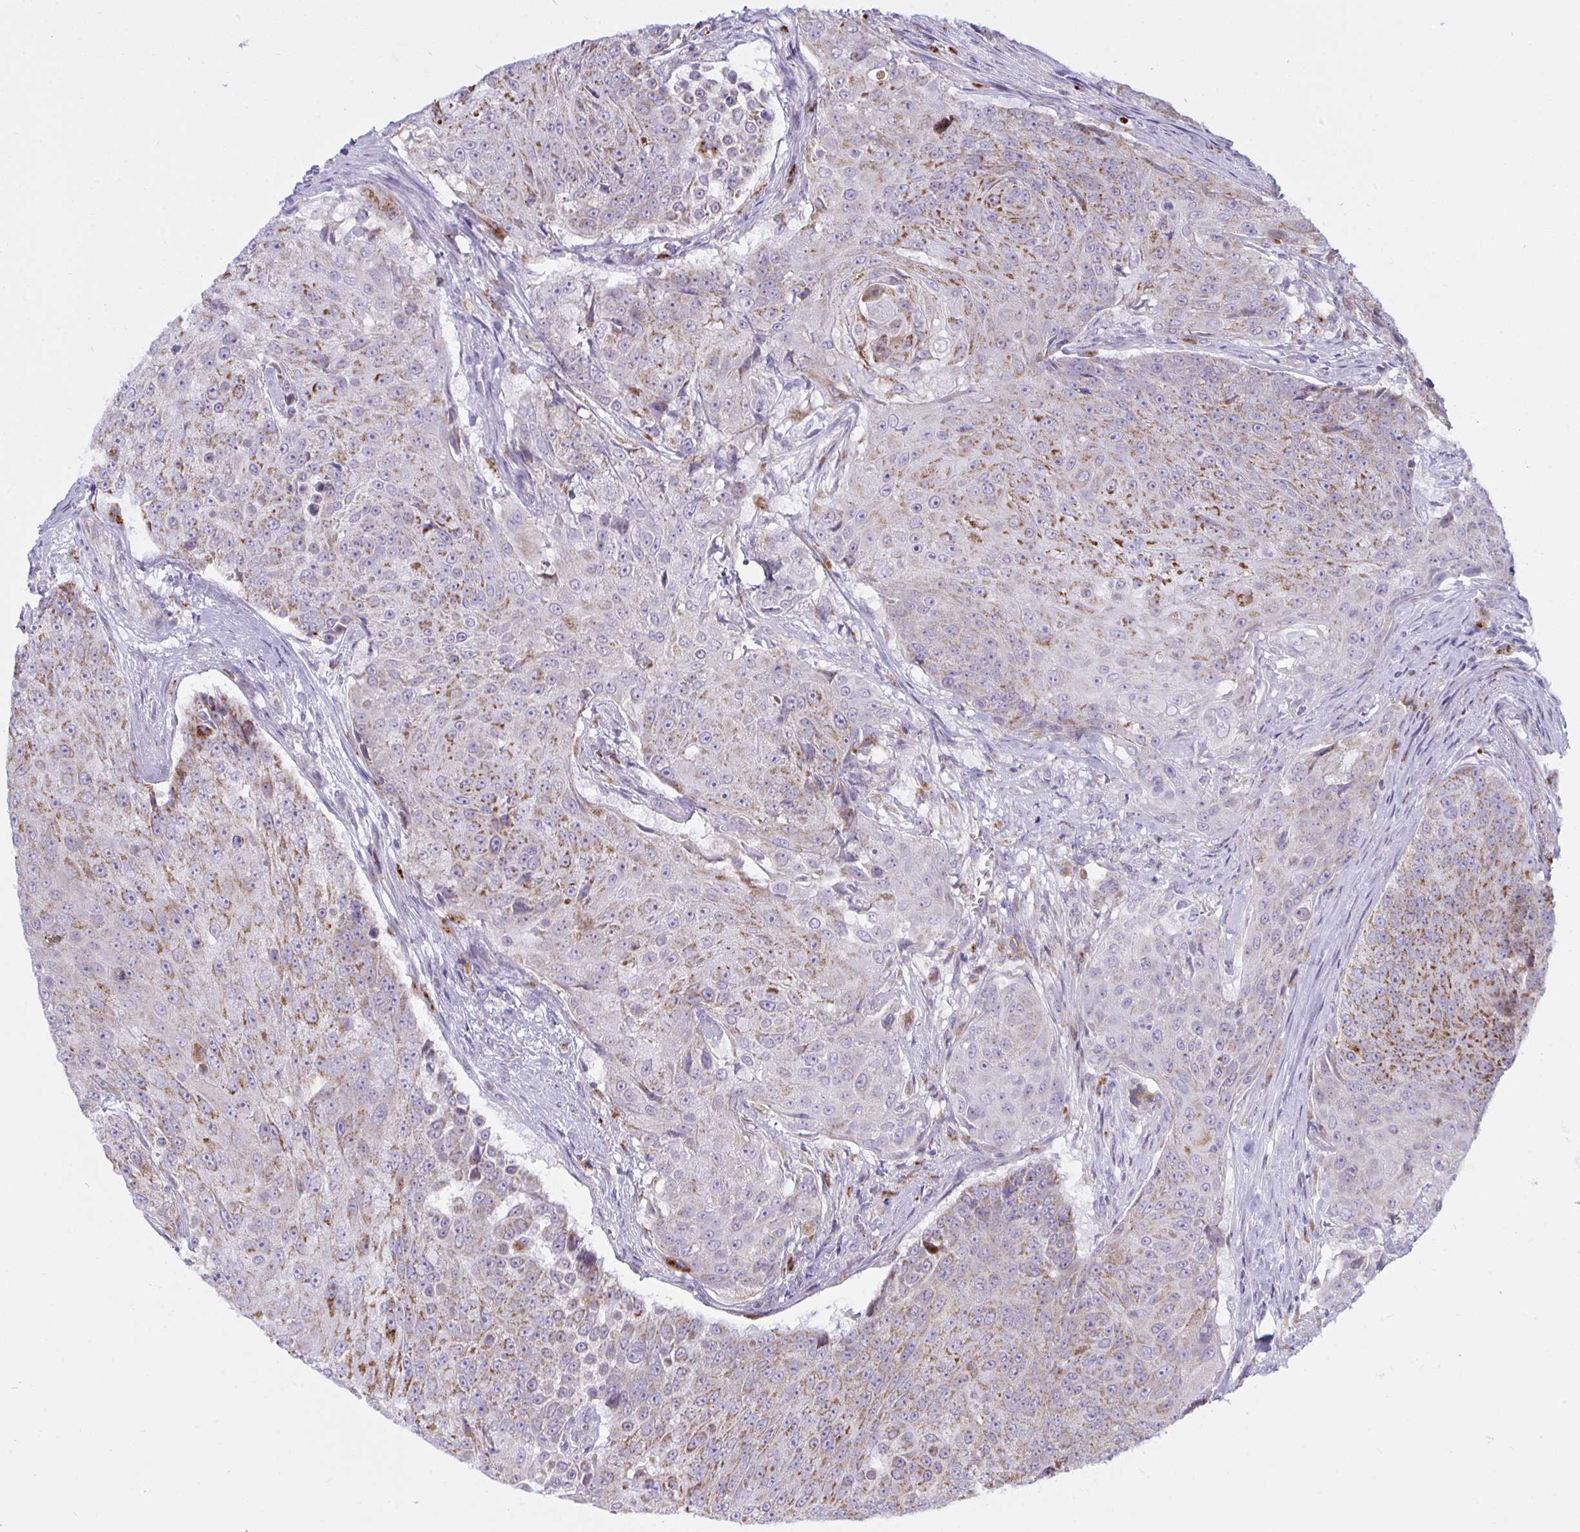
{"staining": {"intensity": "moderate", "quantity": "25%-75%", "location": "cytoplasmic/membranous"}, "tissue": "urothelial cancer", "cell_type": "Tumor cells", "image_type": "cancer", "snomed": [{"axis": "morphology", "description": "Urothelial carcinoma, High grade"}, {"axis": "topography", "description": "Urinary bladder"}], "caption": "Urothelial cancer was stained to show a protein in brown. There is medium levels of moderate cytoplasmic/membranous expression in about 25%-75% of tumor cells.", "gene": "ATG9A", "patient": {"sex": "female", "age": 63}}